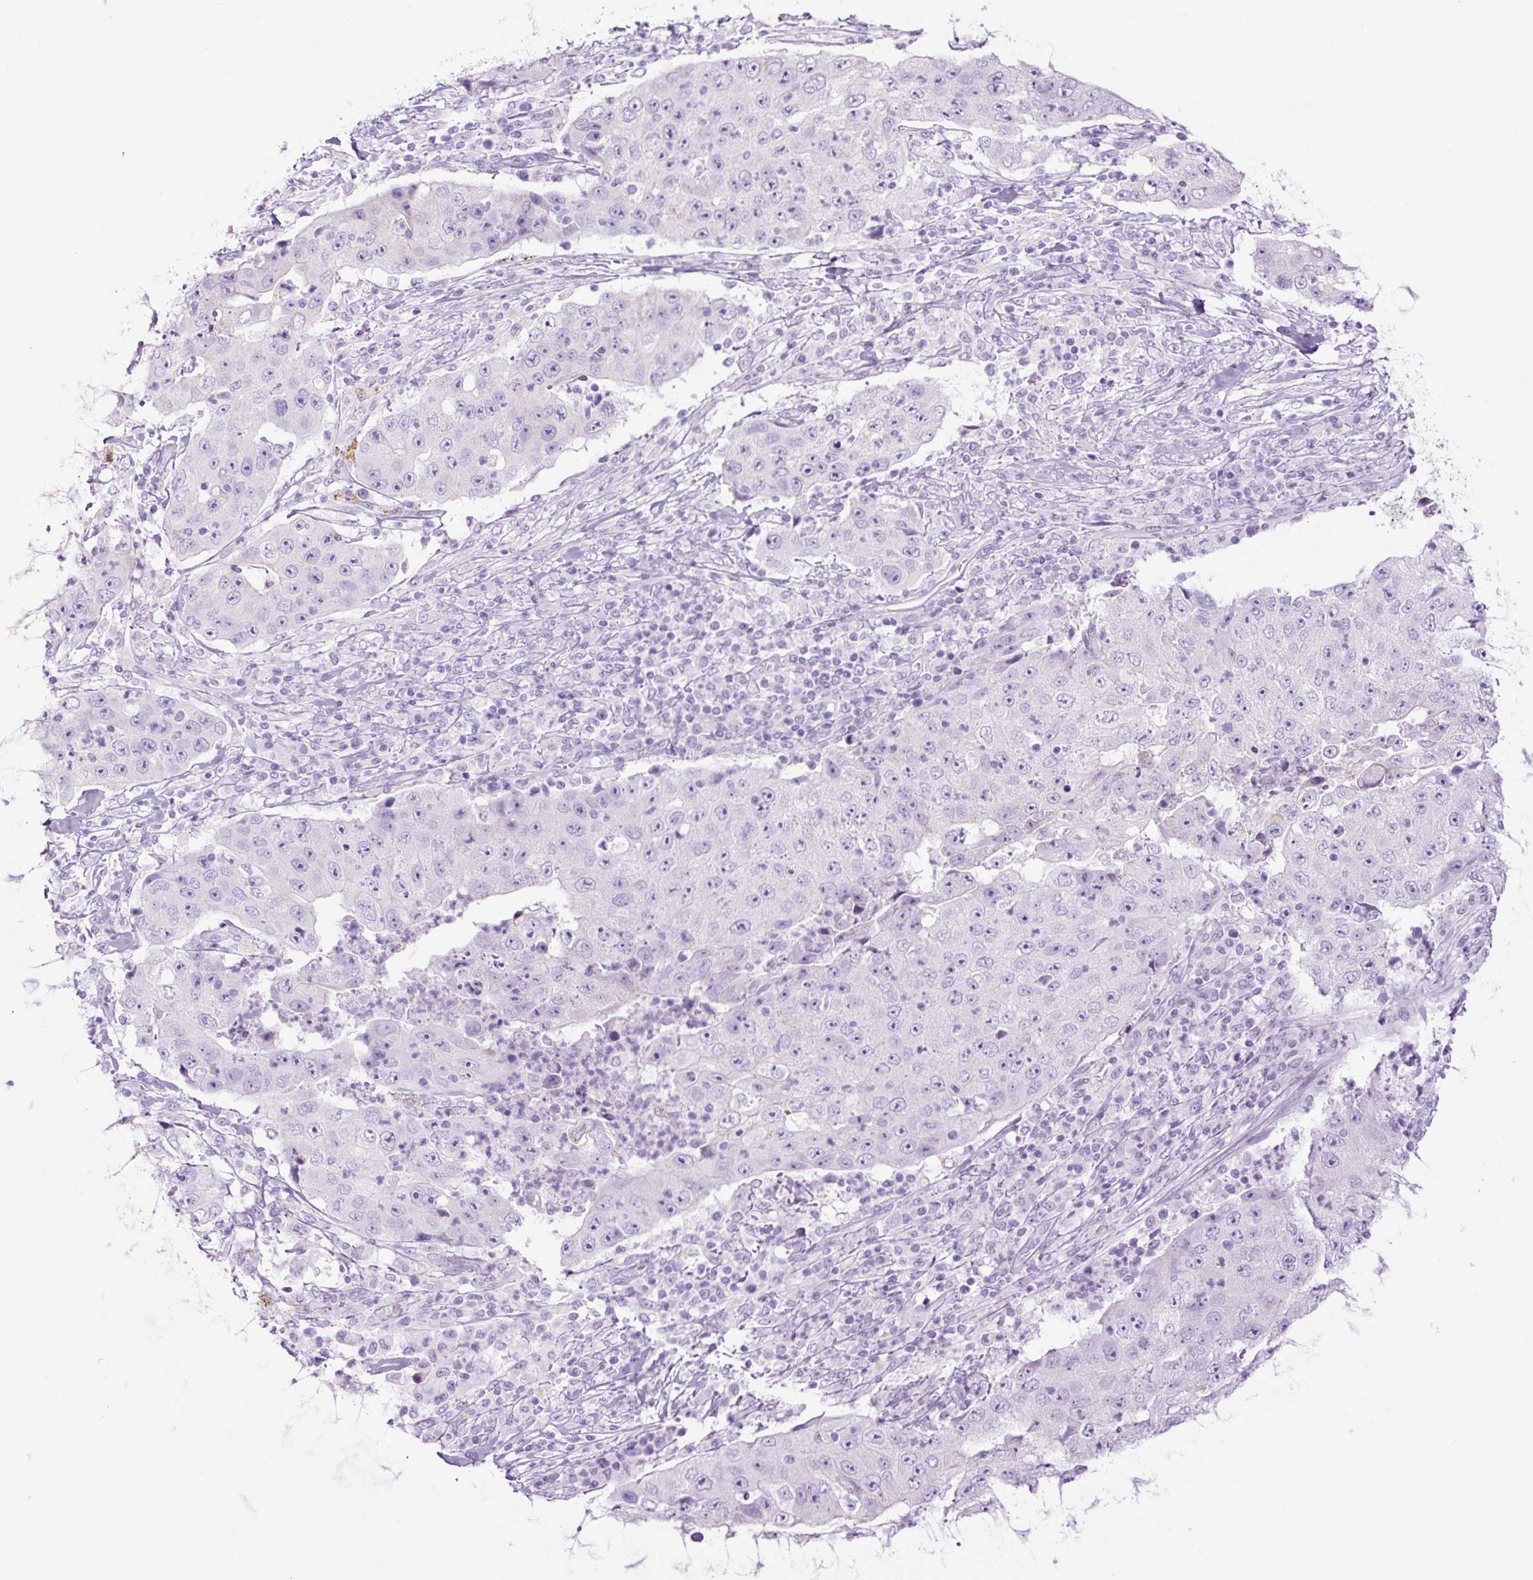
{"staining": {"intensity": "negative", "quantity": "none", "location": "none"}, "tissue": "lung cancer", "cell_type": "Tumor cells", "image_type": "cancer", "snomed": [{"axis": "morphology", "description": "Squamous cell carcinoma, NOS"}, {"axis": "topography", "description": "Lung"}], "caption": "Squamous cell carcinoma (lung) was stained to show a protein in brown. There is no significant positivity in tumor cells. (DAB (3,3'-diaminobenzidine) IHC, high magnification).", "gene": "TFF2", "patient": {"sex": "male", "age": 64}}